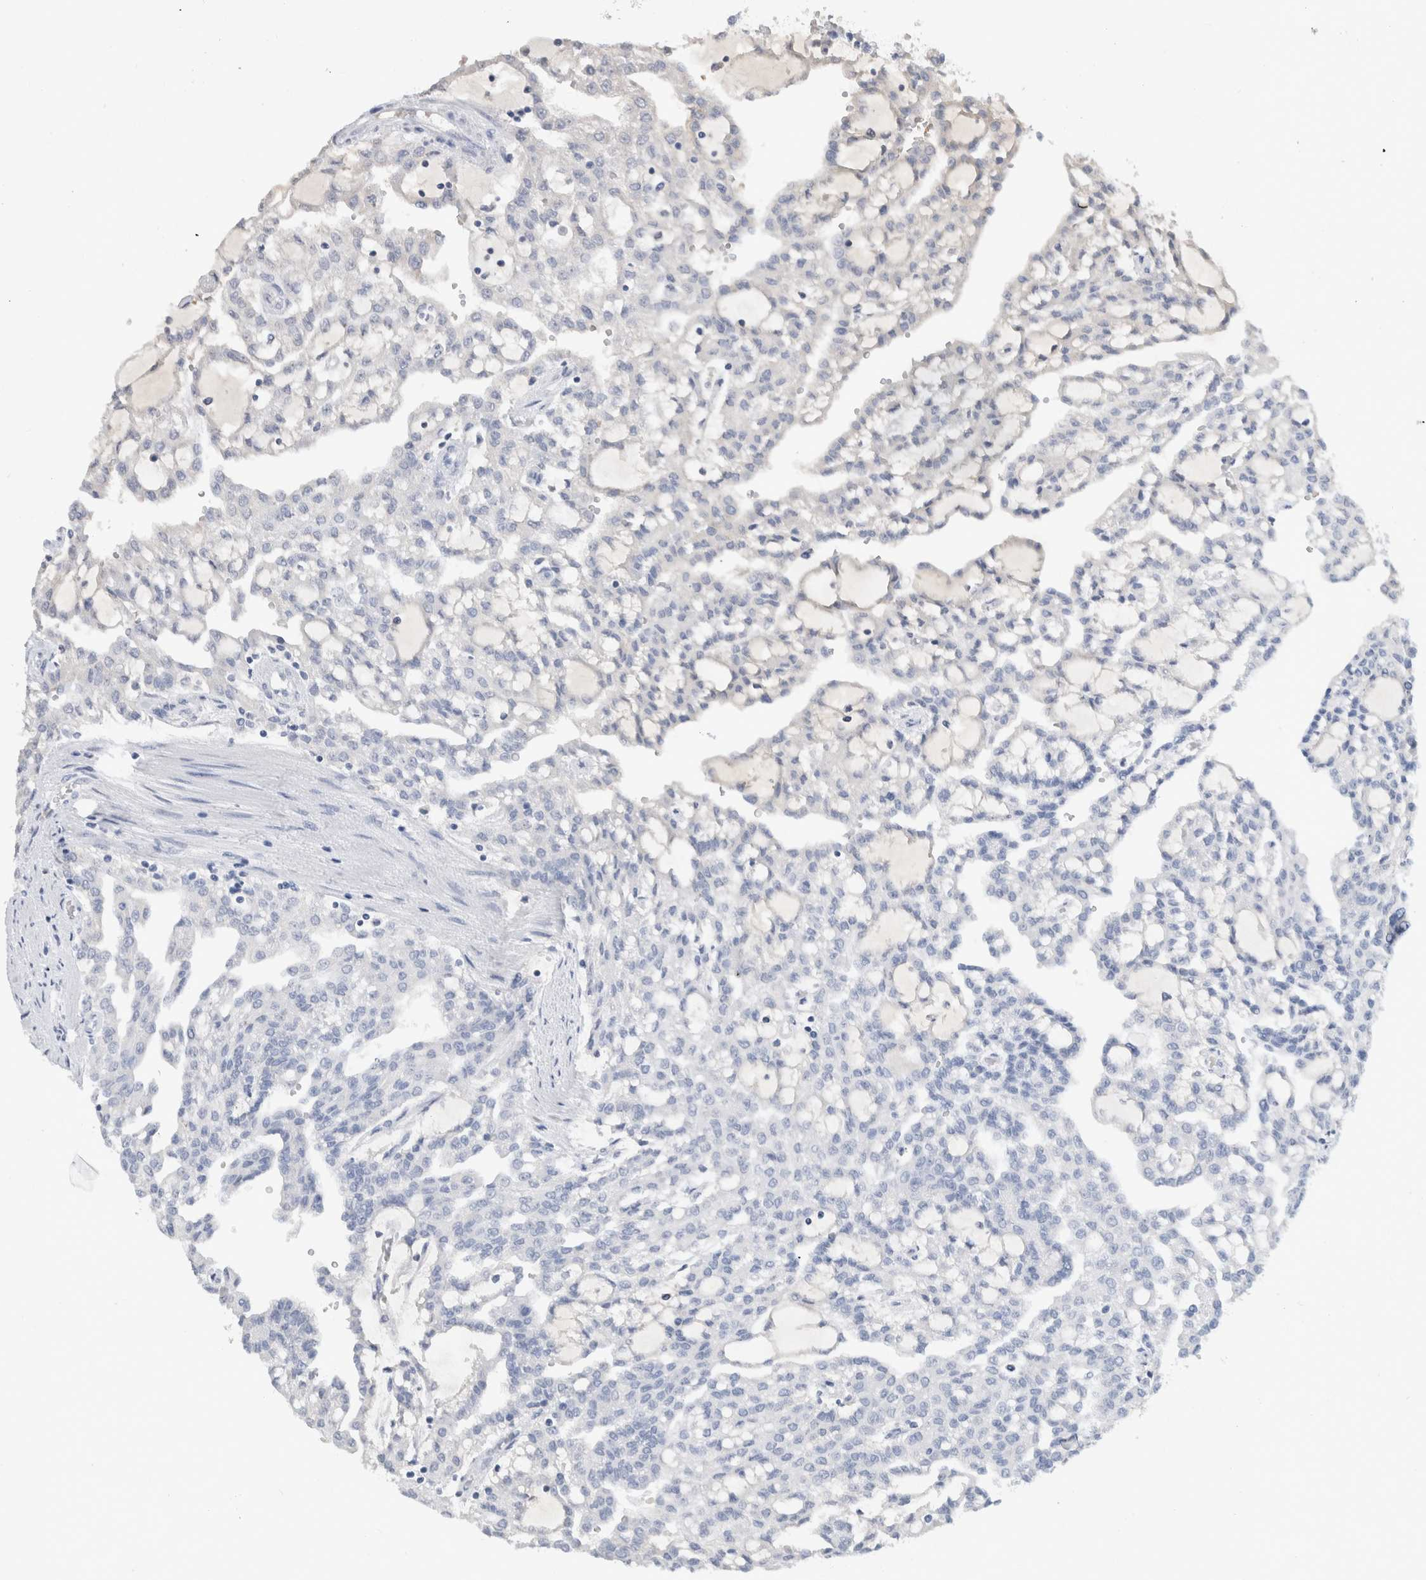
{"staining": {"intensity": "negative", "quantity": "none", "location": "none"}, "tissue": "renal cancer", "cell_type": "Tumor cells", "image_type": "cancer", "snomed": [{"axis": "morphology", "description": "Adenocarcinoma, NOS"}, {"axis": "topography", "description": "Kidney"}], "caption": "There is no significant positivity in tumor cells of renal adenocarcinoma.", "gene": "SCGB1A1", "patient": {"sex": "male", "age": 63}}